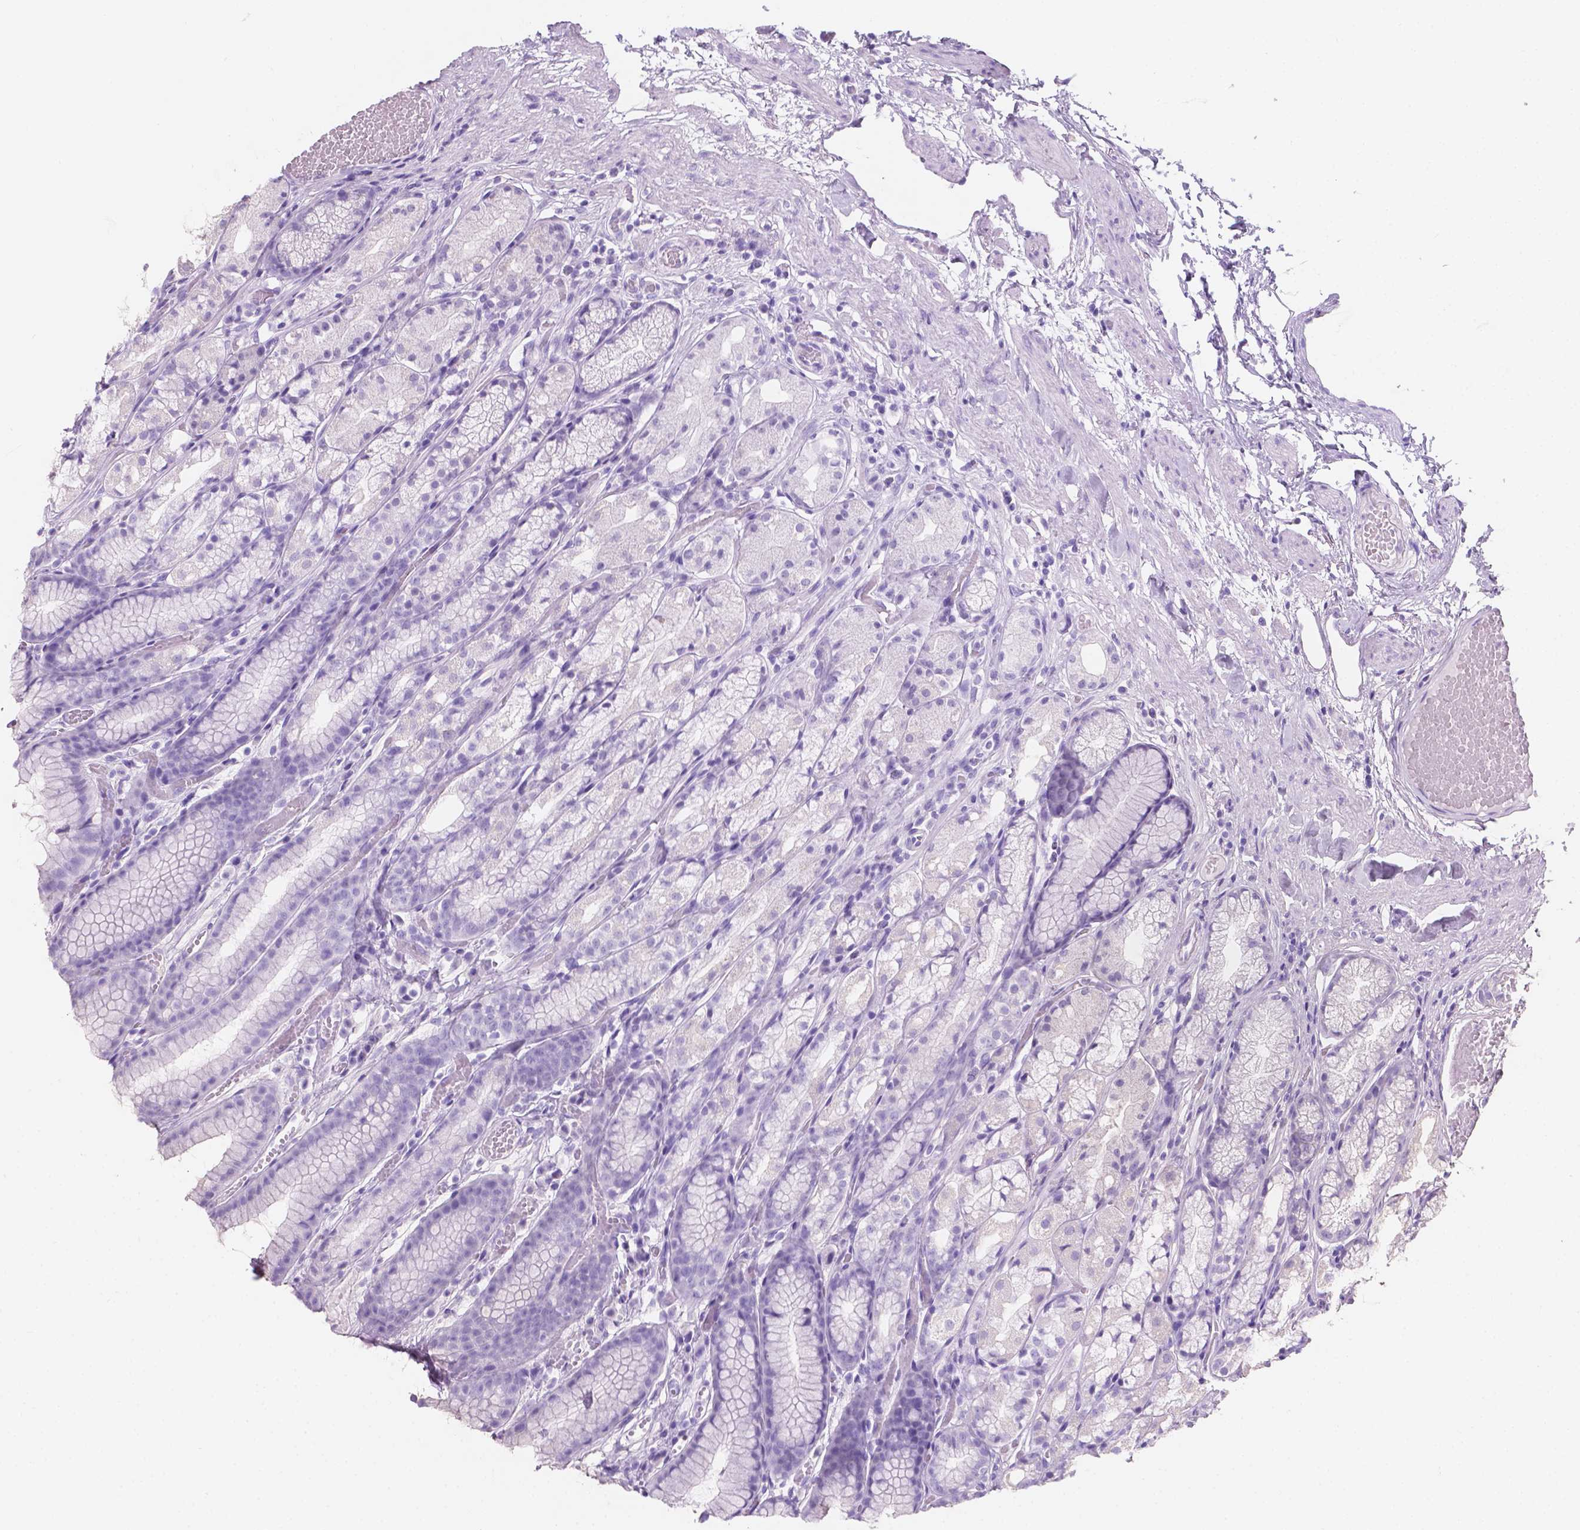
{"staining": {"intensity": "negative", "quantity": "none", "location": "none"}, "tissue": "stomach", "cell_type": "Glandular cells", "image_type": "normal", "snomed": [{"axis": "morphology", "description": "Normal tissue, NOS"}, {"axis": "topography", "description": "Stomach"}], "caption": "Immunohistochemistry photomicrograph of normal stomach stained for a protein (brown), which displays no expression in glandular cells.", "gene": "SBSN", "patient": {"sex": "male", "age": 70}}